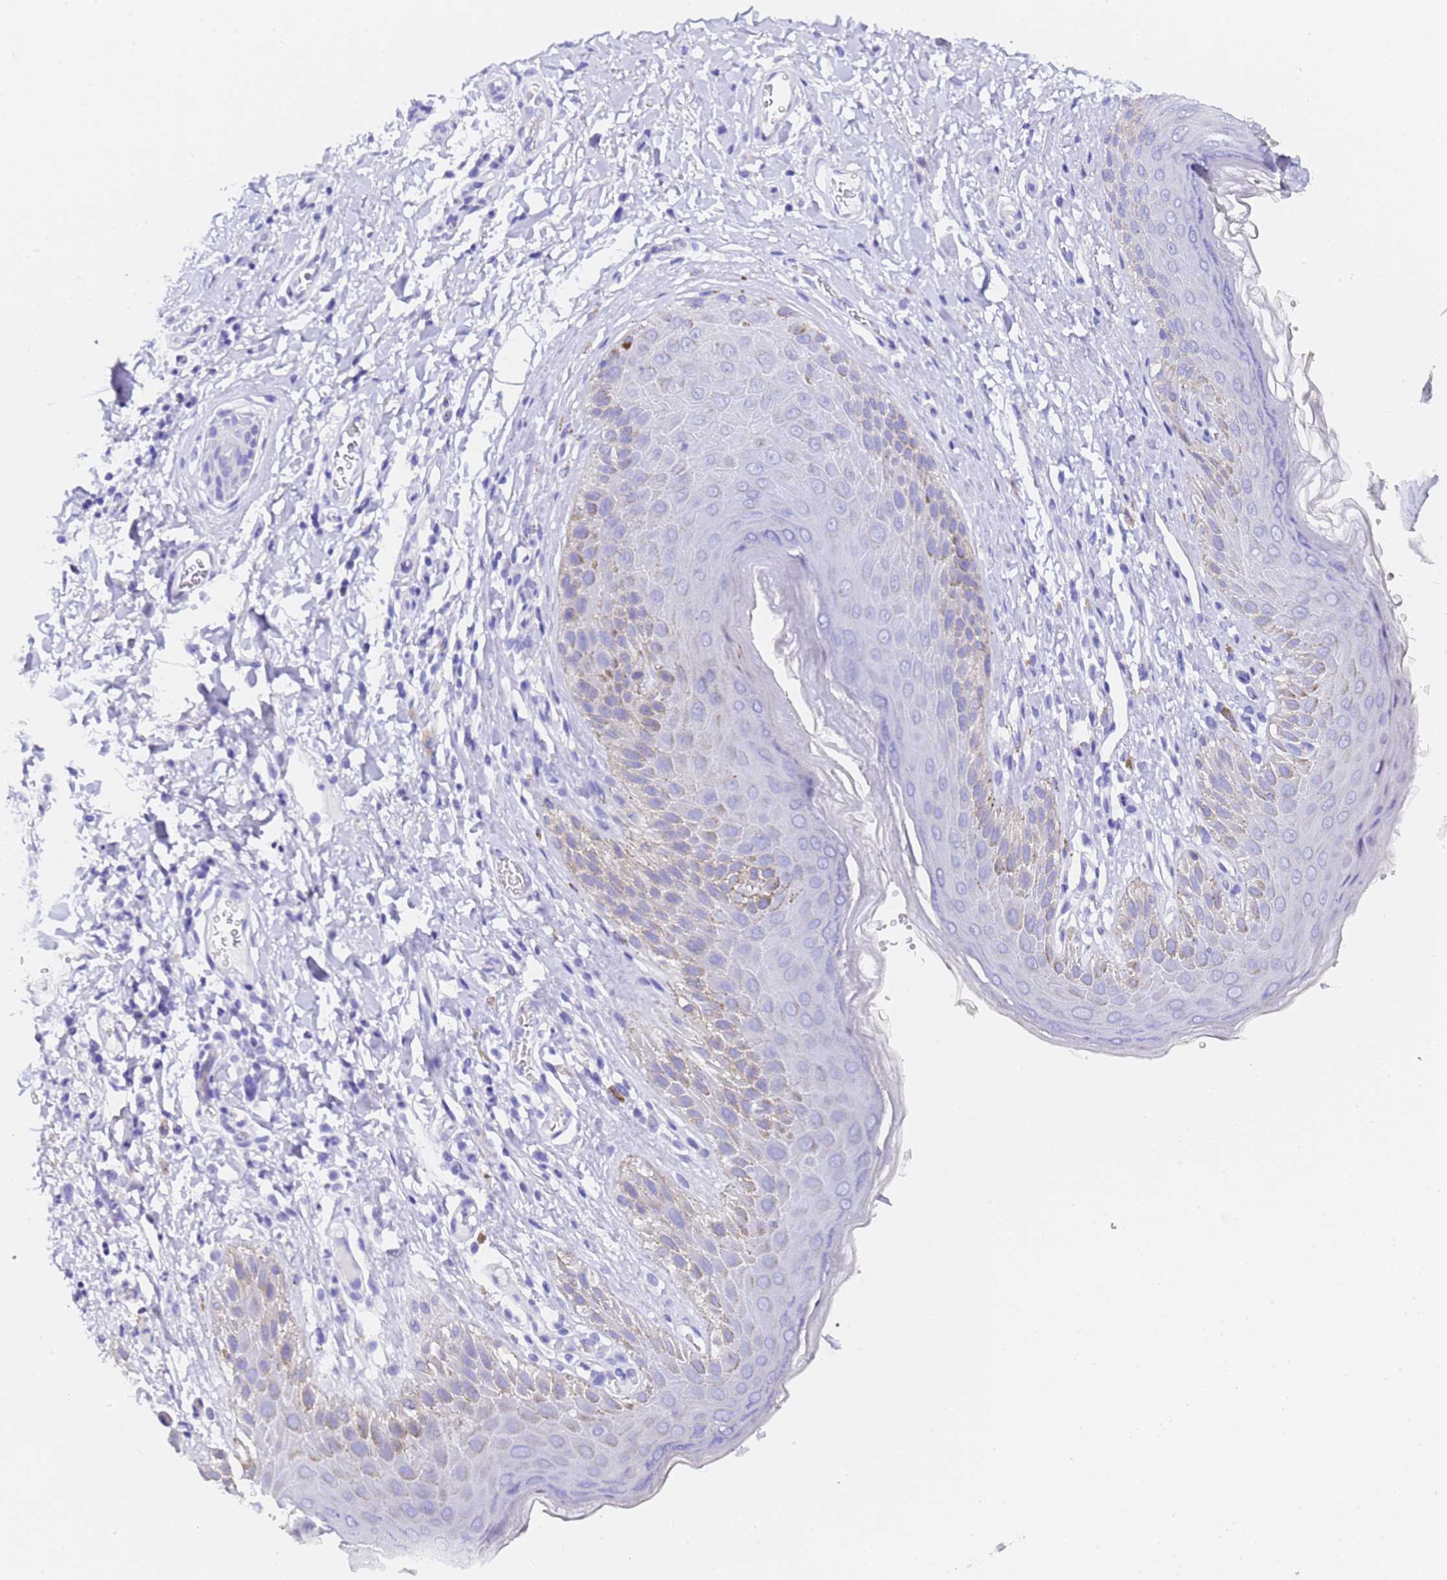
{"staining": {"intensity": "weak", "quantity": "<25%", "location": "cytoplasmic/membranous"}, "tissue": "skin", "cell_type": "Epidermal cells", "image_type": "normal", "snomed": [{"axis": "morphology", "description": "Normal tissue, NOS"}, {"axis": "topography", "description": "Anal"}], "caption": "Immunohistochemistry histopathology image of normal human skin stained for a protein (brown), which displays no positivity in epidermal cells.", "gene": "GABRA1", "patient": {"sex": "male", "age": 44}}